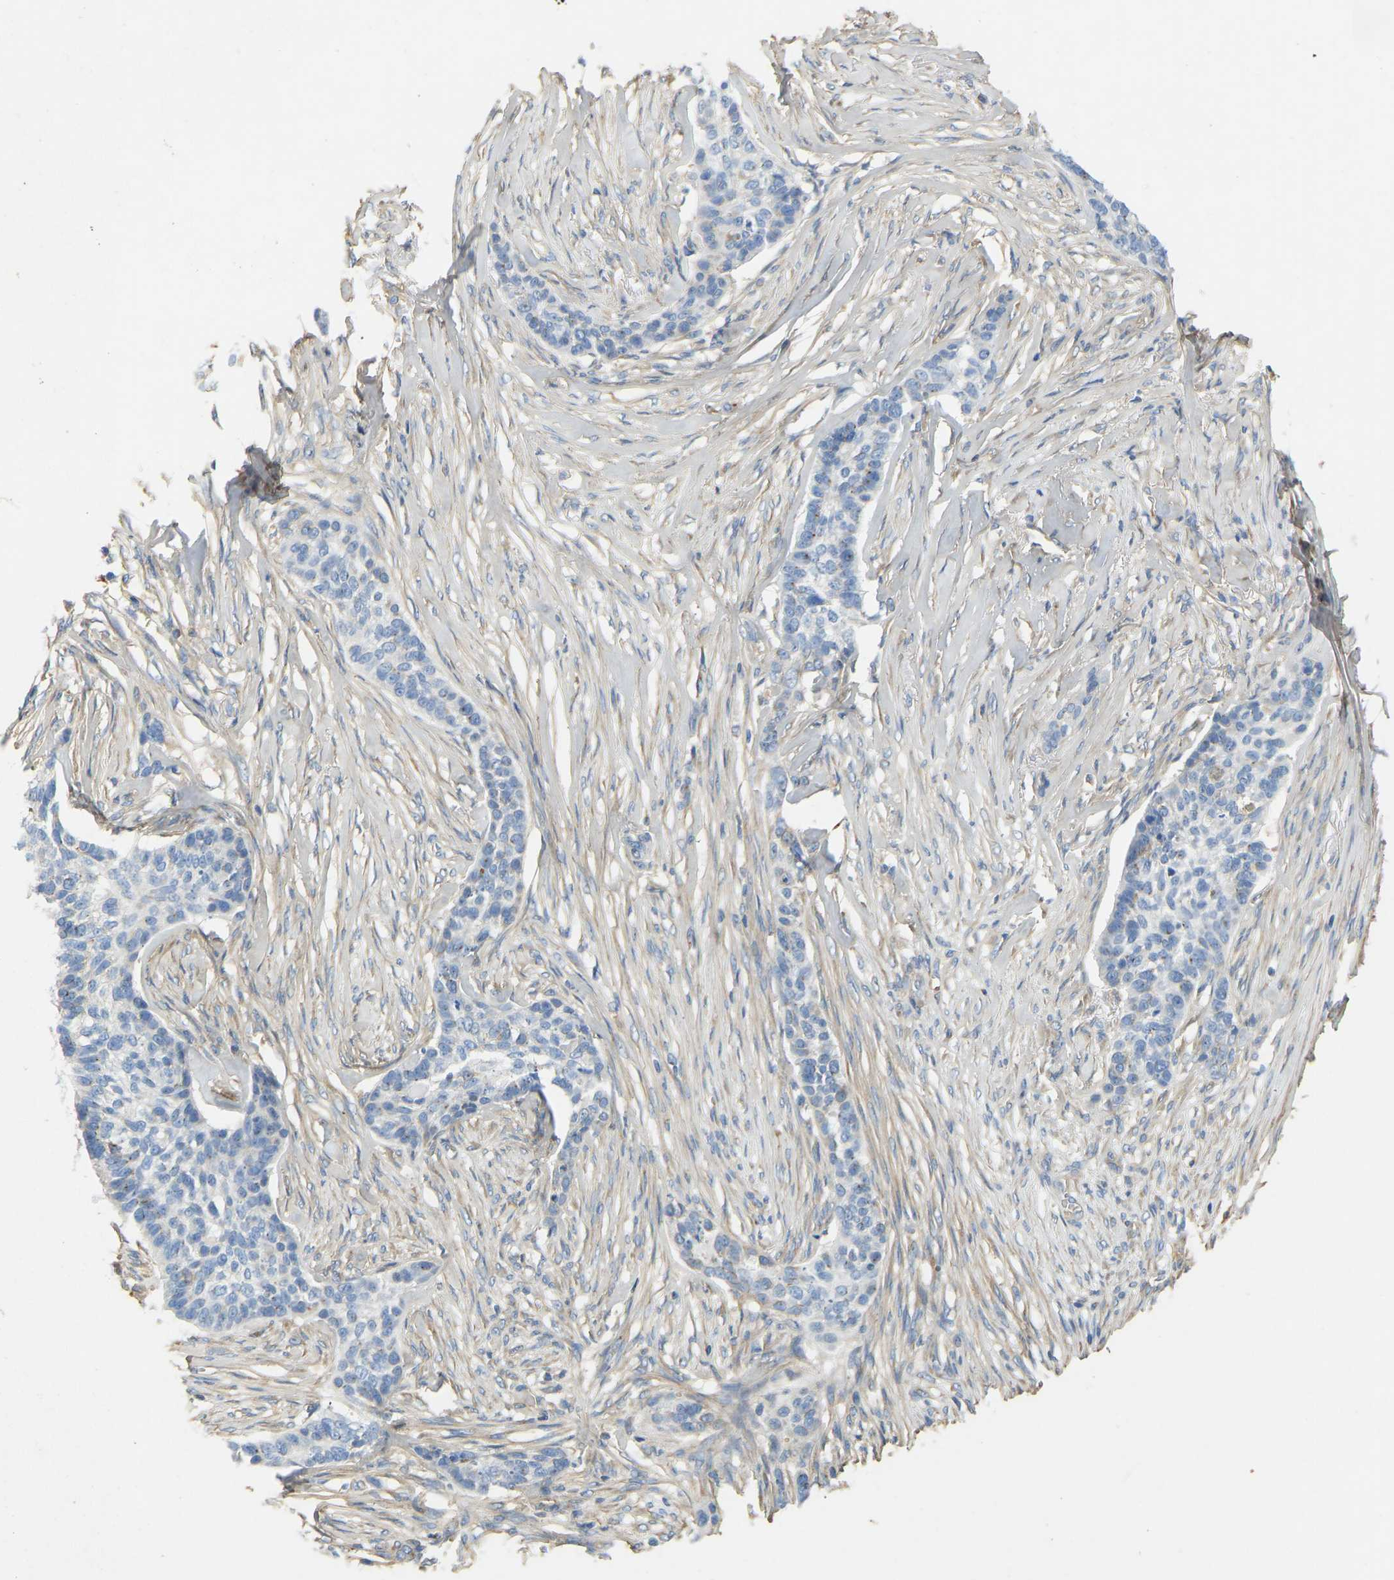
{"staining": {"intensity": "weak", "quantity": "25%-75%", "location": "cytoplasmic/membranous"}, "tissue": "skin cancer", "cell_type": "Tumor cells", "image_type": "cancer", "snomed": [{"axis": "morphology", "description": "Basal cell carcinoma"}, {"axis": "topography", "description": "Skin"}], "caption": "Skin cancer (basal cell carcinoma) stained with a brown dye reveals weak cytoplasmic/membranous positive staining in about 25%-75% of tumor cells.", "gene": "TECTA", "patient": {"sex": "male", "age": 85}}